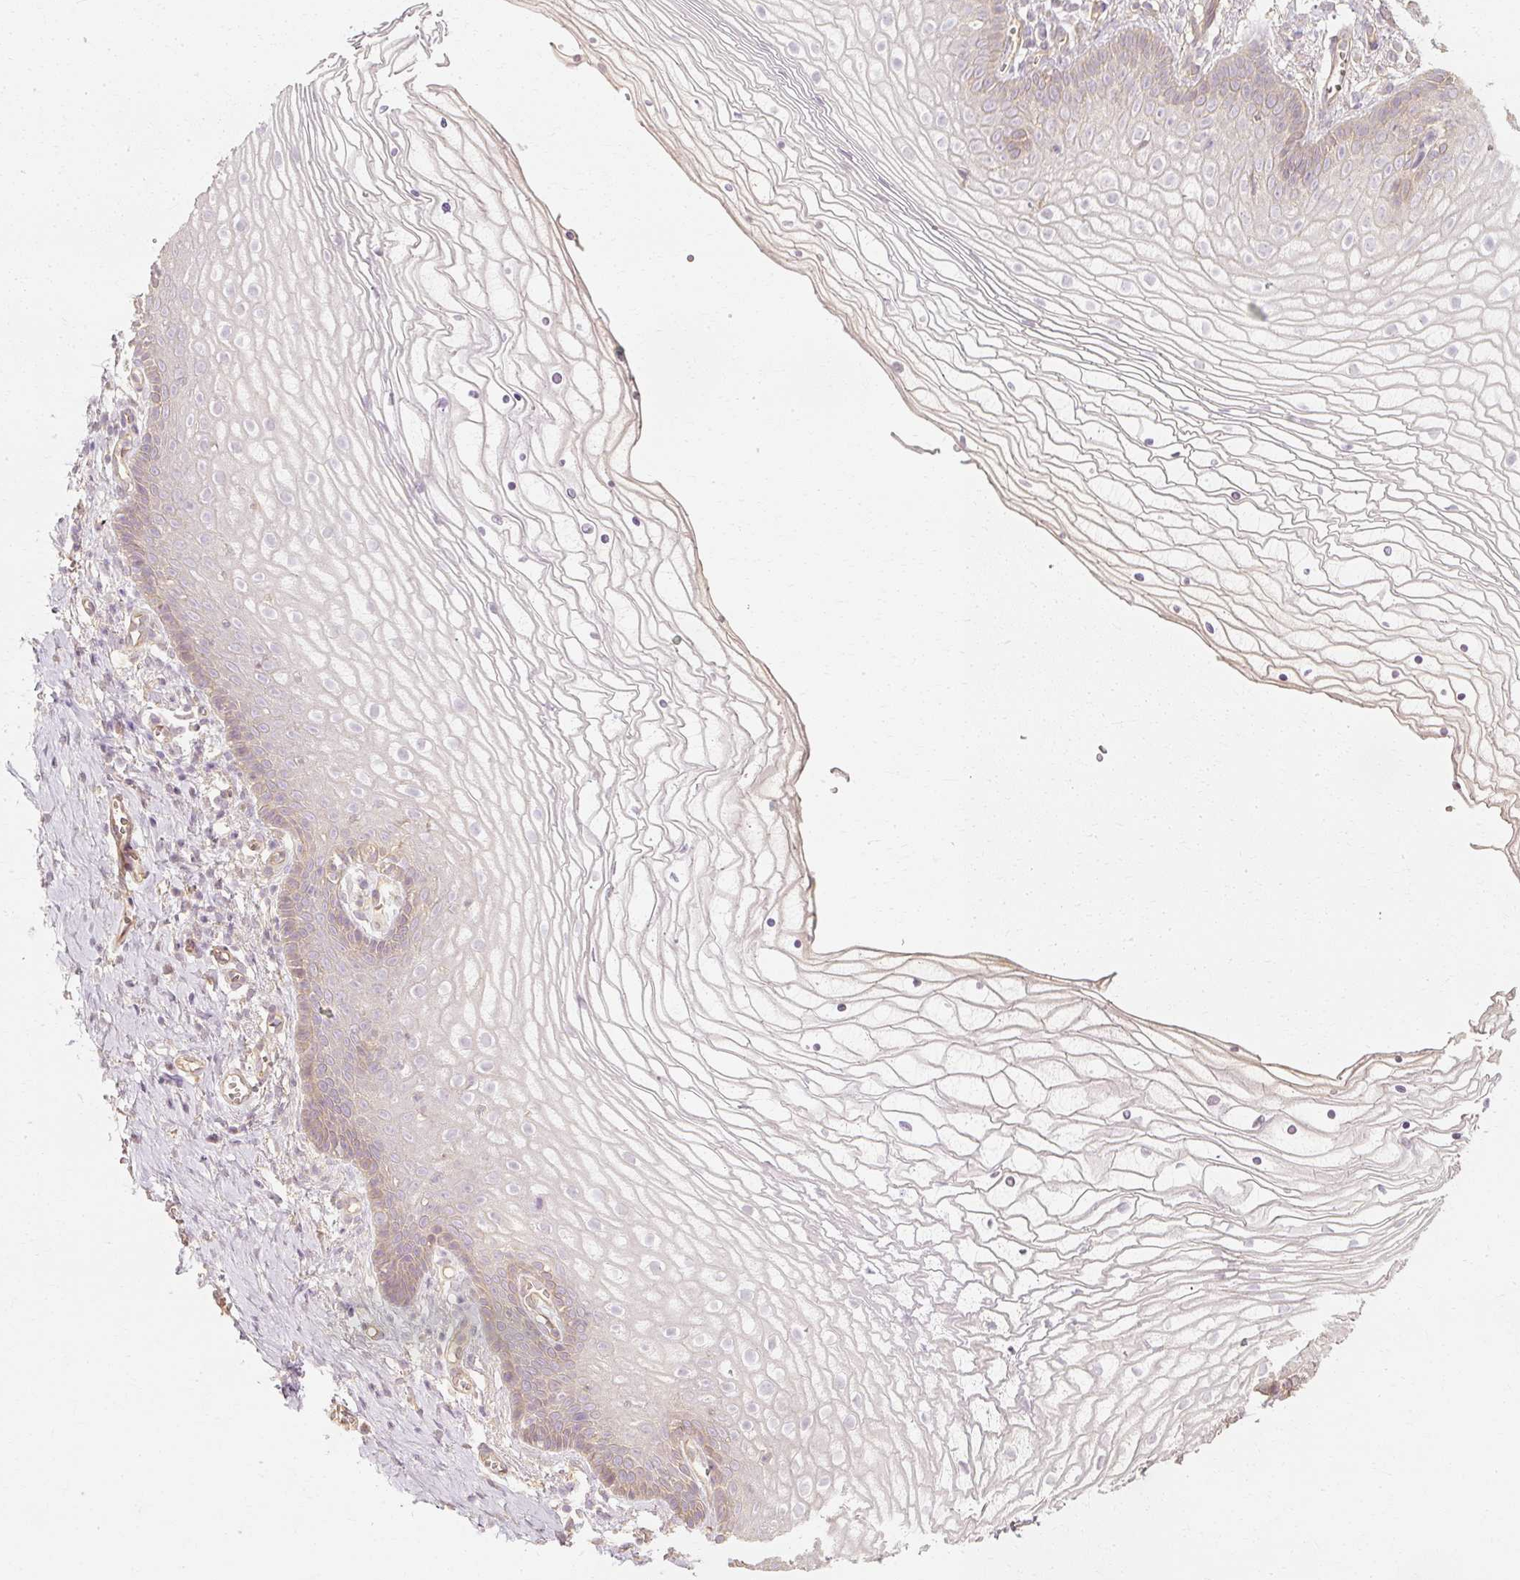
{"staining": {"intensity": "weak", "quantity": "<25%", "location": "cytoplasmic/membranous"}, "tissue": "vagina", "cell_type": "Squamous epithelial cells", "image_type": "normal", "snomed": [{"axis": "morphology", "description": "Normal tissue, NOS"}, {"axis": "topography", "description": "Vagina"}], "caption": "An IHC histopathology image of unremarkable vagina is shown. There is no staining in squamous epithelial cells of vagina. Nuclei are stained in blue.", "gene": "GNAQ", "patient": {"sex": "female", "age": 56}}